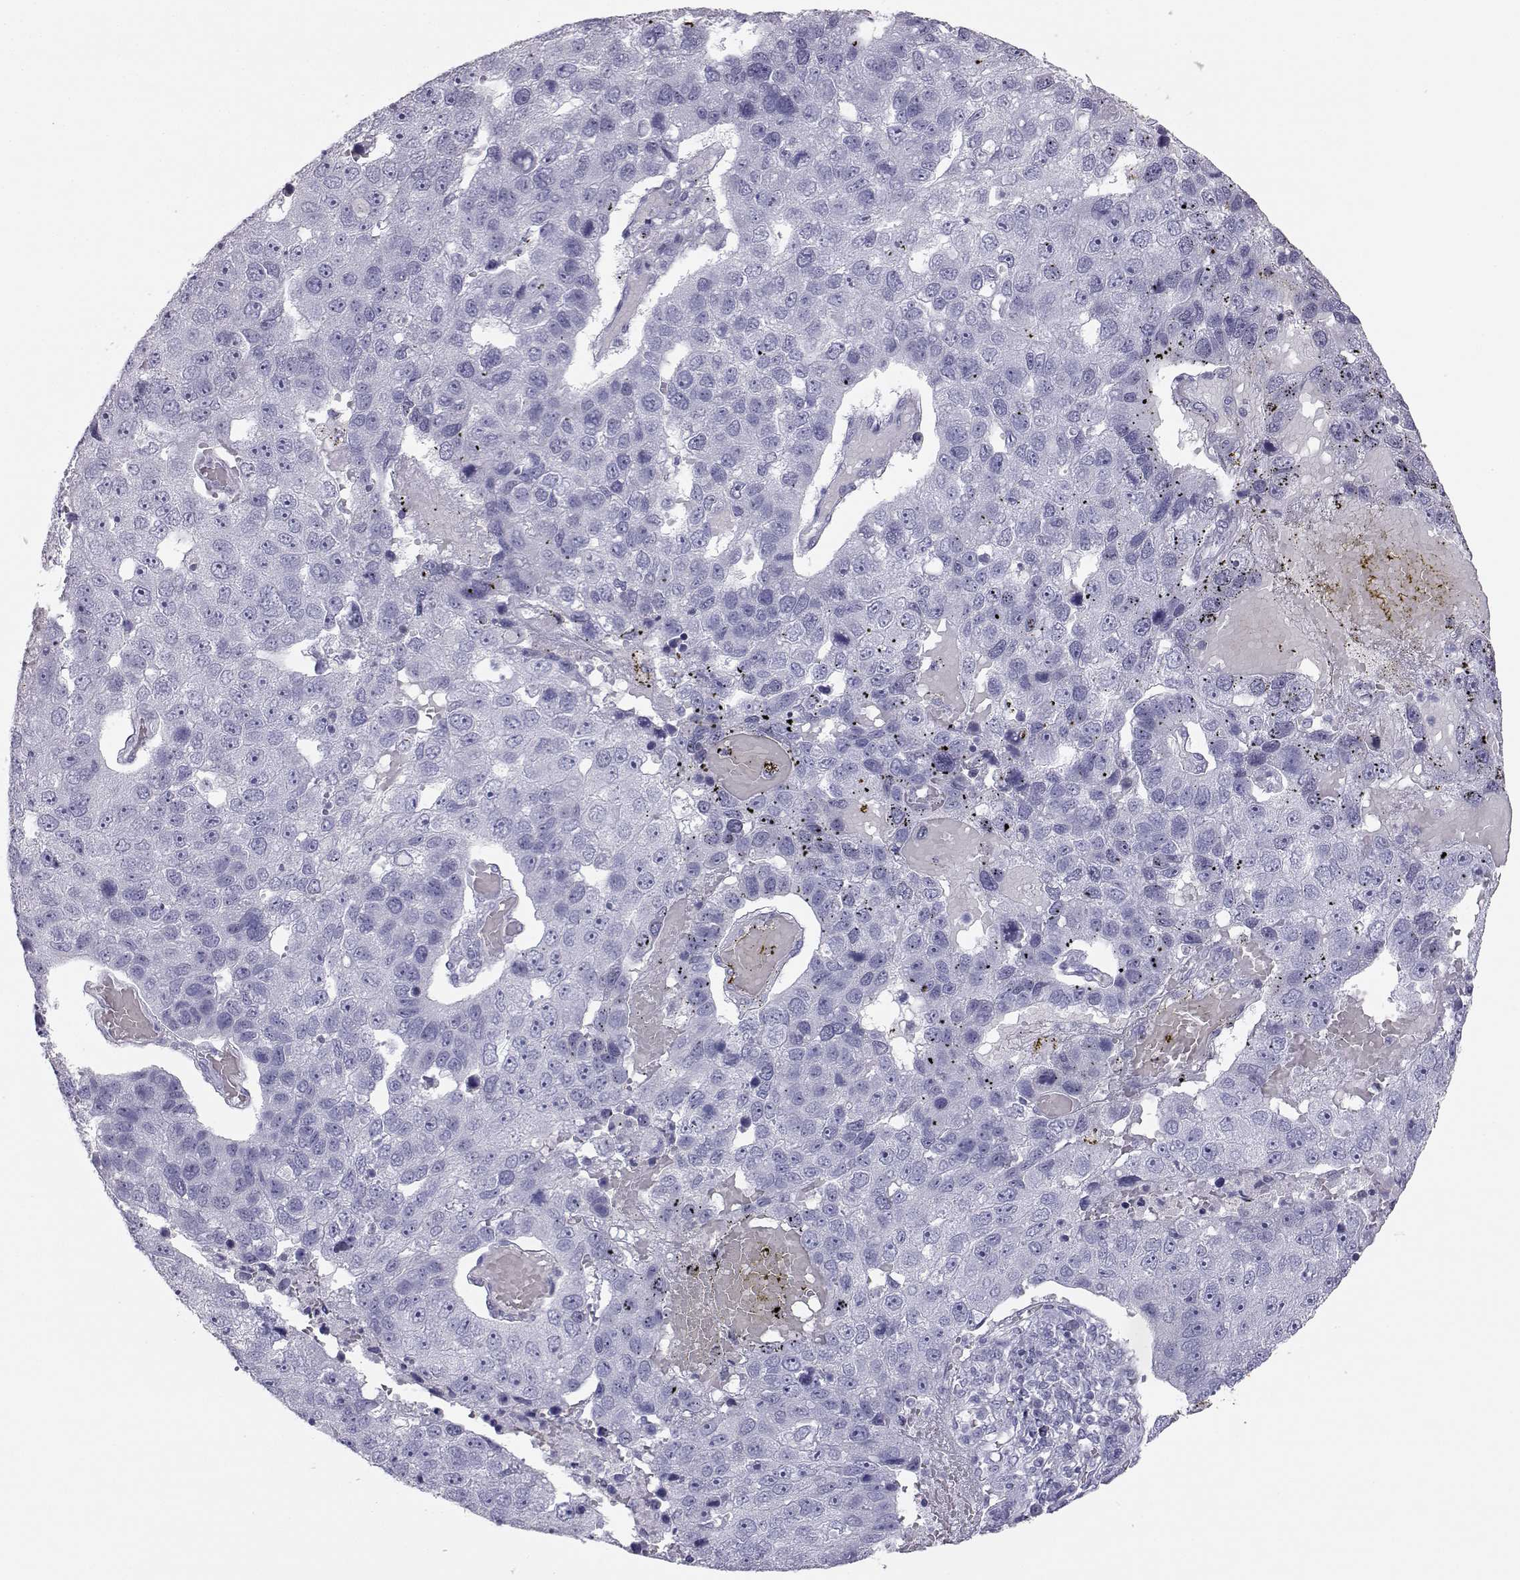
{"staining": {"intensity": "negative", "quantity": "none", "location": "none"}, "tissue": "pancreatic cancer", "cell_type": "Tumor cells", "image_type": "cancer", "snomed": [{"axis": "morphology", "description": "Adenocarcinoma, NOS"}, {"axis": "topography", "description": "Pancreas"}], "caption": "Pancreatic adenocarcinoma was stained to show a protein in brown. There is no significant staining in tumor cells.", "gene": "ITLN2", "patient": {"sex": "female", "age": 61}}